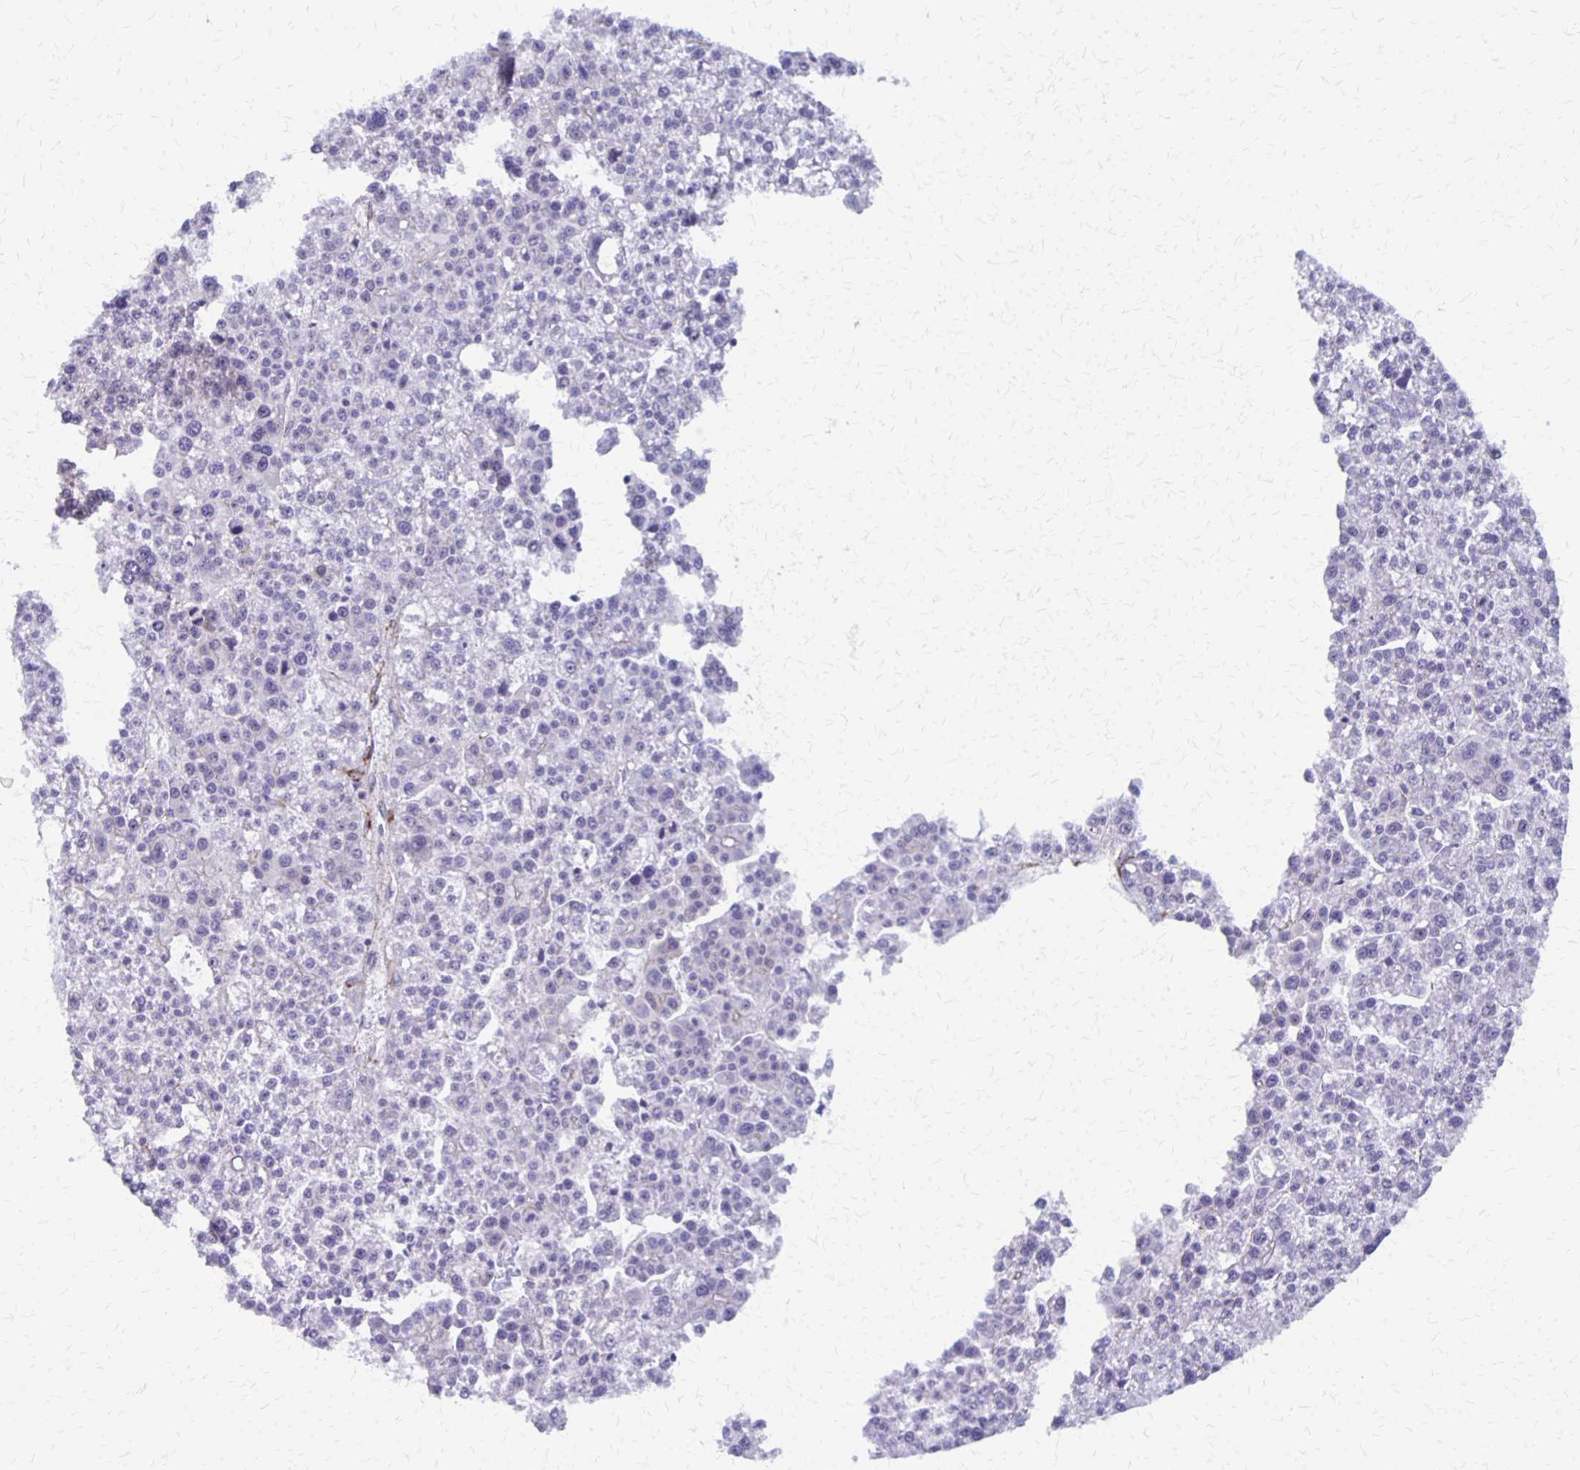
{"staining": {"intensity": "negative", "quantity": "none", "location": "none"}, "tissue": "liver cancer", "cell_type": "Tumor cells", "image_type": "cancer", "snomed": [{"axis": "morphology", "description": "Carcinoma, Hepatocellular, NOS"}, {"axis": "topography", "description": "Liver"}], "caption": "Tumor cells are negative for protein expression in human liver hepatocellular carcinoma.", "gene": "SEPTIN5", "patient": {"sex": "female", "age": 58}}